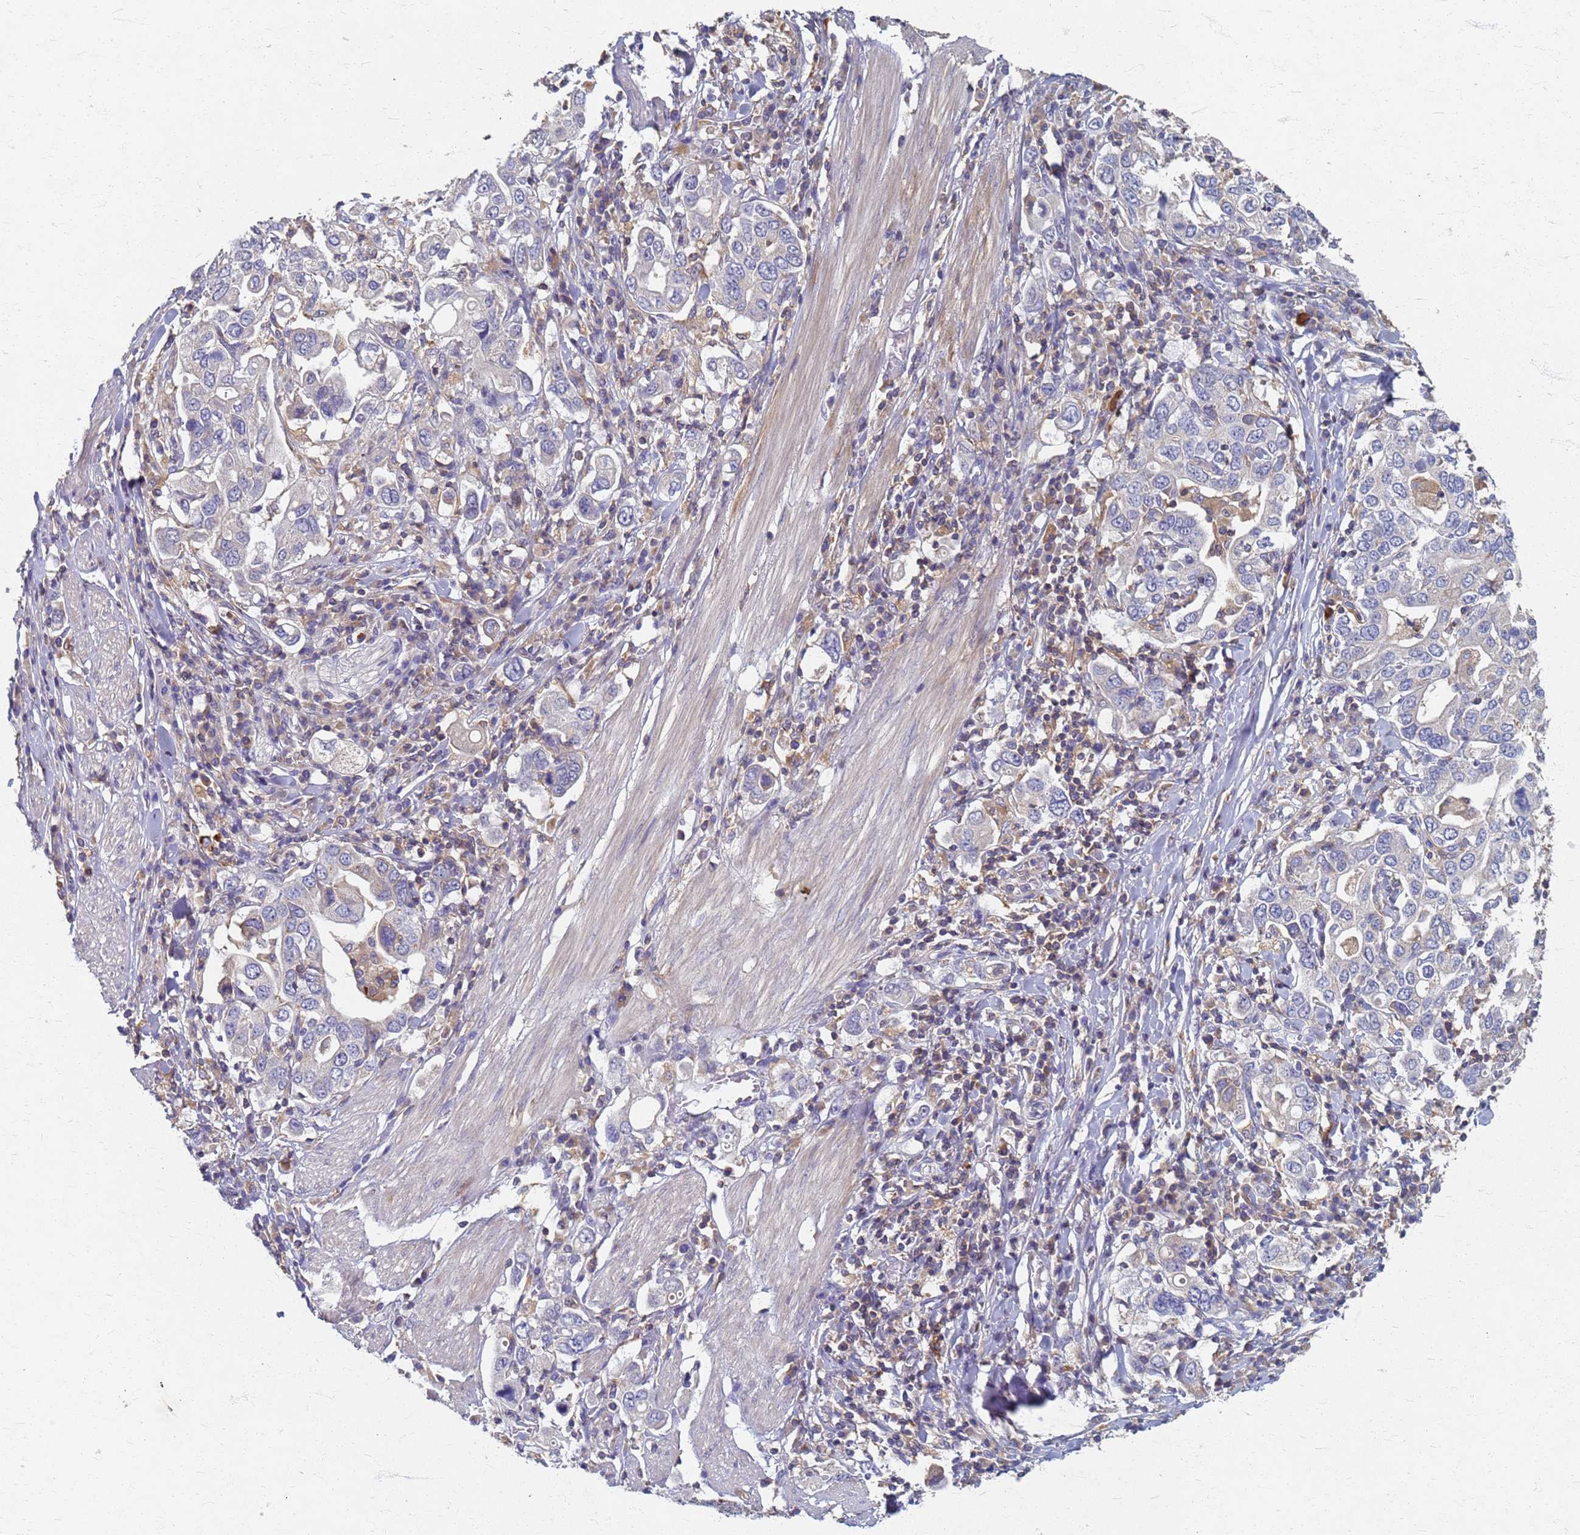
{"staining": {"intensity": "negative", "quantity": "none", "location": "none"}, "tissue": "stomach cancer", "cell_type": "Tumor cells", "image_type": "cancer", "snomed": [{"axis": "morphology", "description": "Adenocarcinoma, NOS"}, {"axis": "topography", "description": "Stomach, upper"}], "caption": "An immunohistochemistry (IHC) image of stomach adenocarcinoma is shown. There is no staining in tumor cells of stomach adenocarcinoma.", "gene": "KRCC1", "patient": {"sex": "male", "age": 62}}